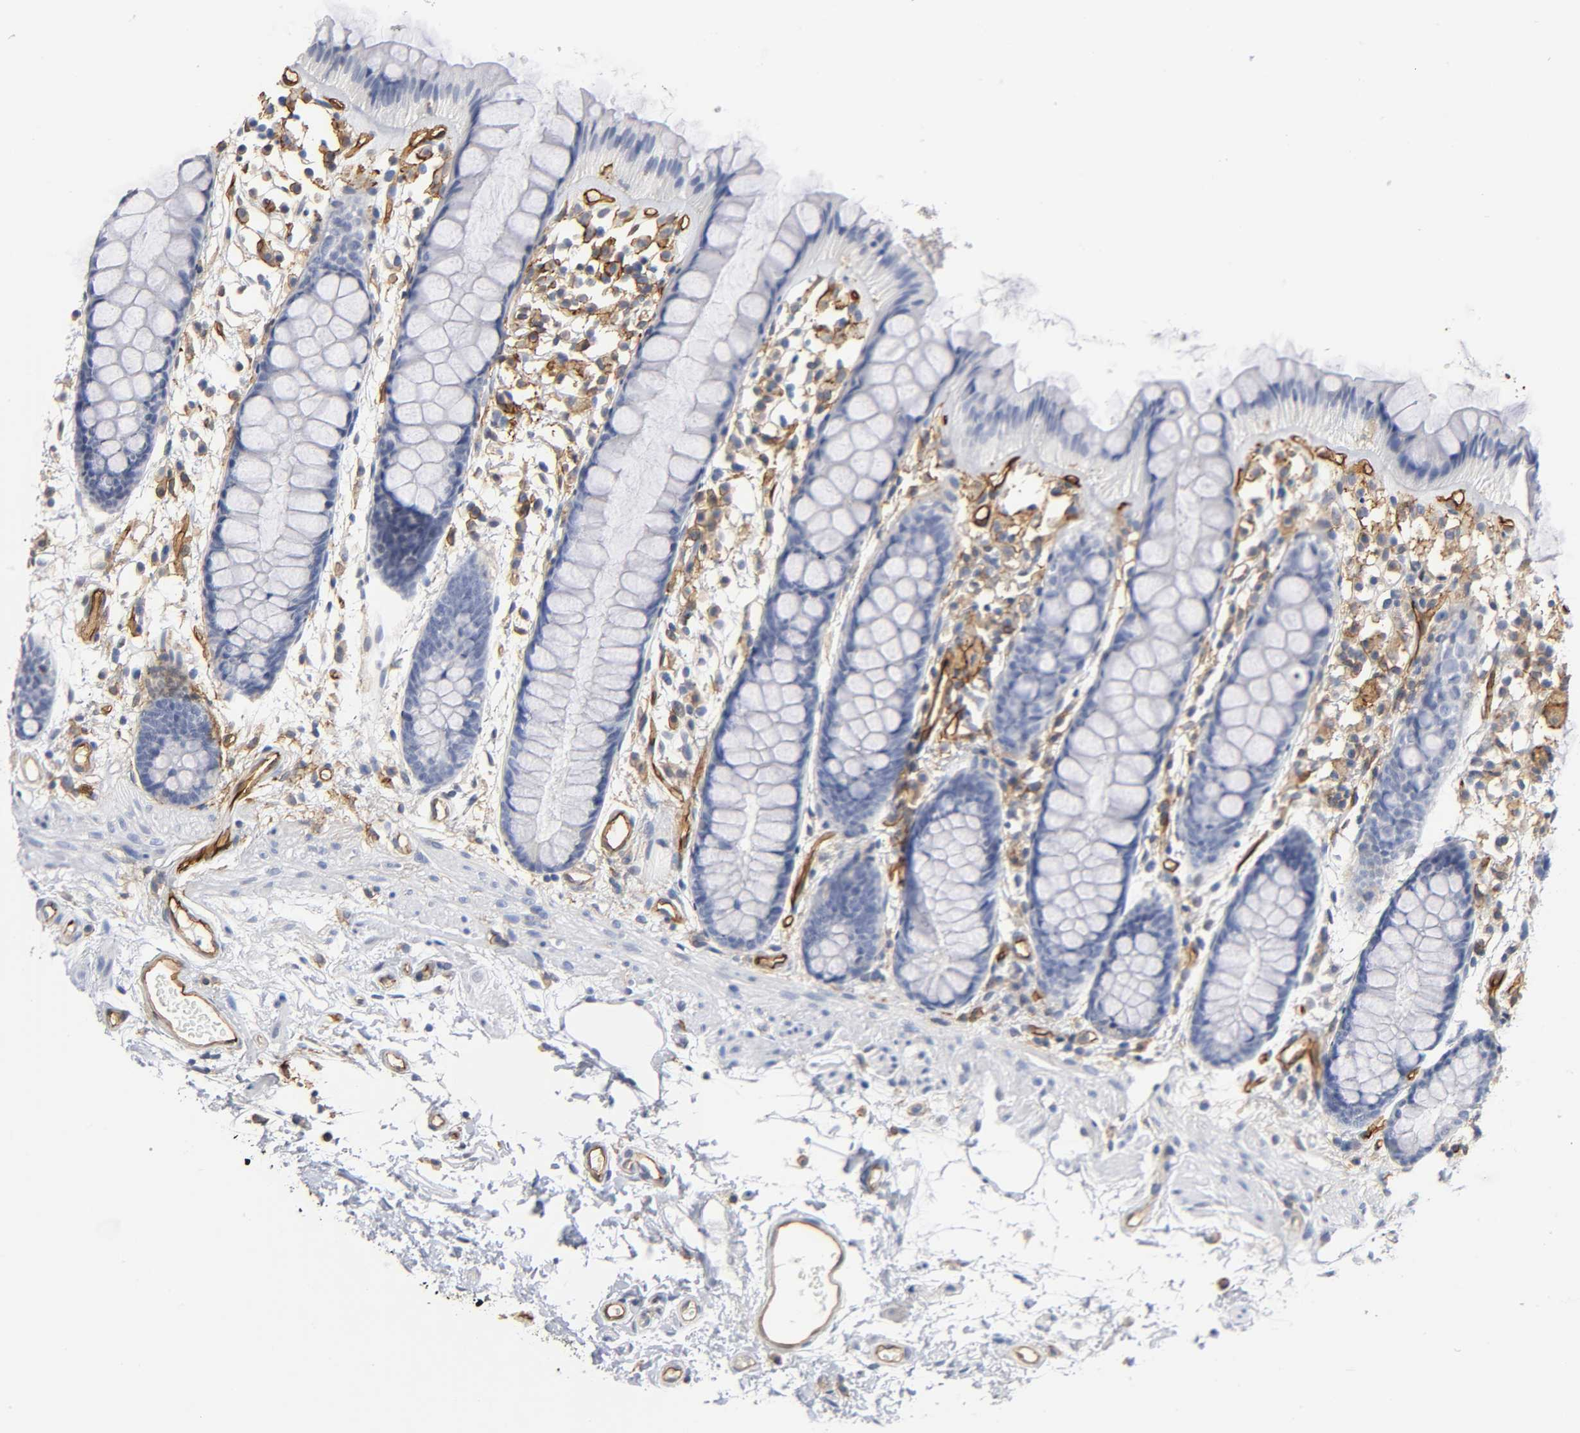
{"staining": {"intensity": "negative", "quantity": "none", "location": "none"}, "tissue": "rectum", "cell_type": "Glandular cells", "image_type": "normal", "snomed": [{"axis": "morphology", "description": "Normal tissue, NOS"}, {"axis": "topography", "description": "Rectum"}], "caption": "An immunohistochemistry (IHC) histopathology image of unremarkable rectum is shown. There is no staining in glandular cells of rectum.", "gene": "ICAM1", "patient": {"sex": "female", "age": 66}}